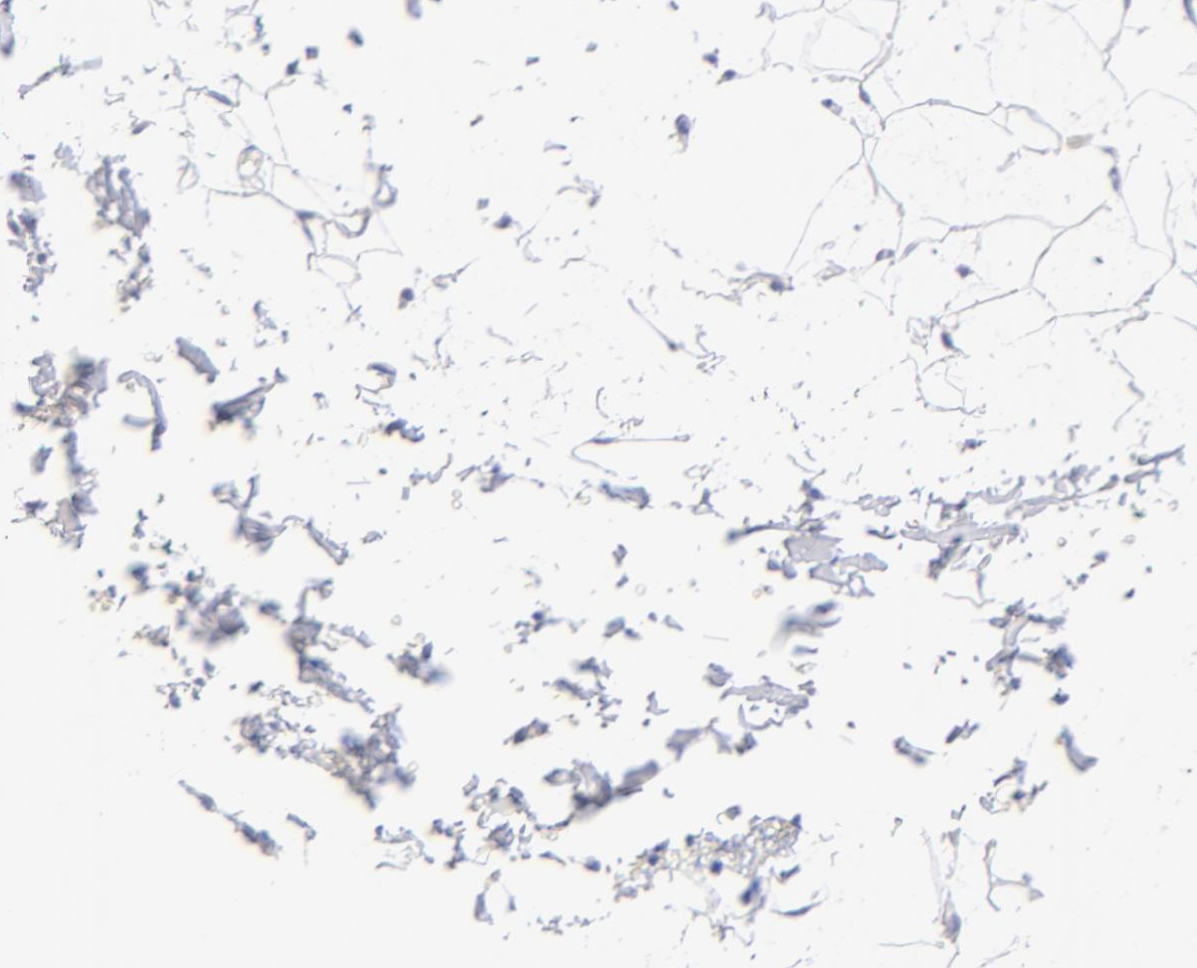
{"staining": {"intensity": "negative", "quantity": "none", "location": "none"}, "tissue": "adipose tissue", "cell_type": "Adipocytes", "image_type": "normal", "snomed": [{"axis": "morphology", "description": "Normal tissue, NOS"}, {"axis": "topography", "description": "Soft tissue"}], "caption": "Immunohistochemical staining of benign human adipose tissue displays no significant expression in adipocytes.", "gene": "HORMAD2", "patient": {"sex": "male", "age": 72}}